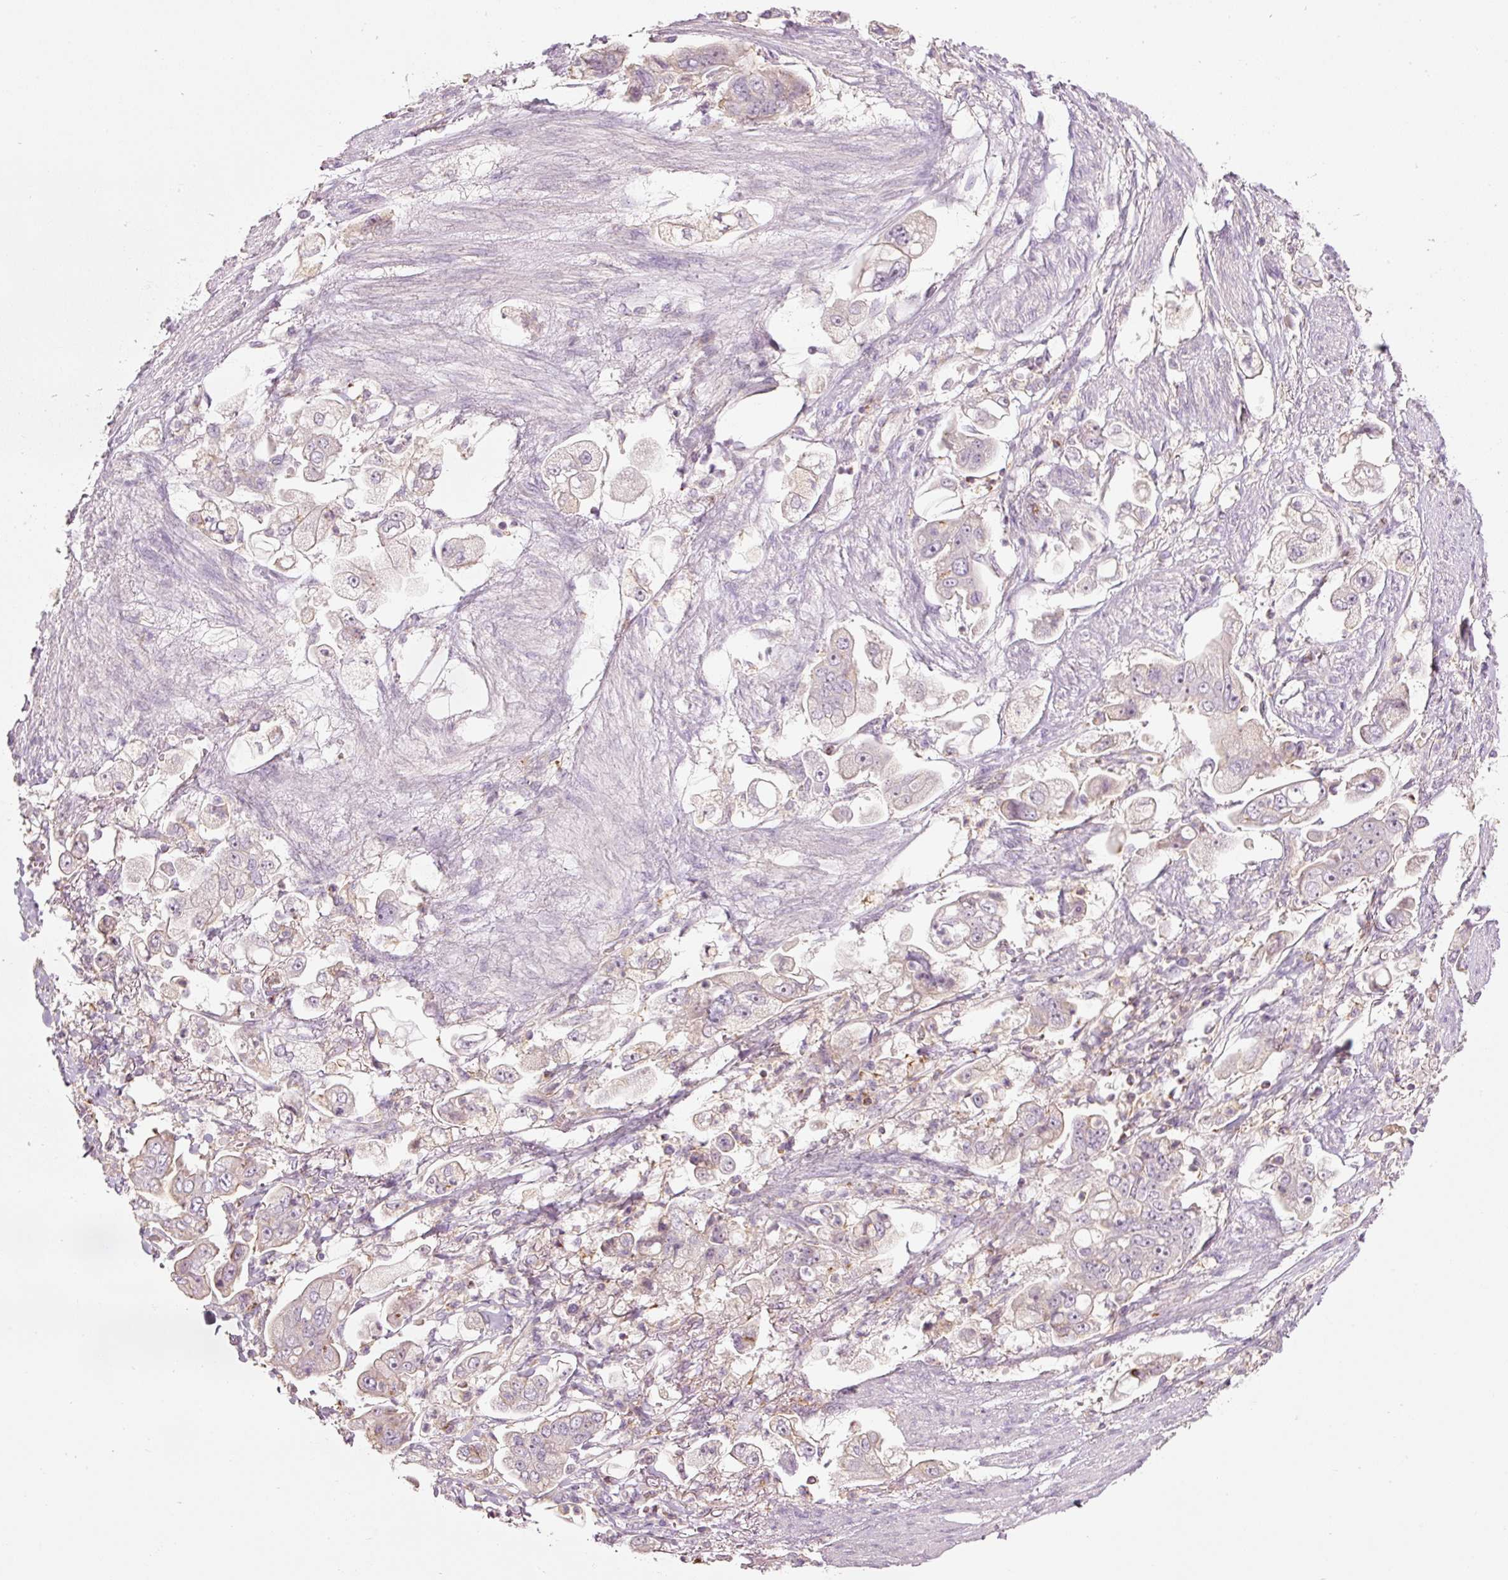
{"staining": {"intensity": "negative", "quantity": "none", "location": "none"}, "tissue": "stomach cancer", "cell_type": "Tumor cells", "image_type": "cancer", "snomed": [{"axis": "morphology", "description": "Adenocarcinoma, NOS"}, {"axis": "topography", "description": "Stomach"}], "caption": "Immunohistochemistry image of stomach cancer (adenocarcinoma) stained for a protein (brown), which reveals no positivity in tumor cells.", "gene": "SIPA1", "patient": {"sex": "male", "age": 62}}